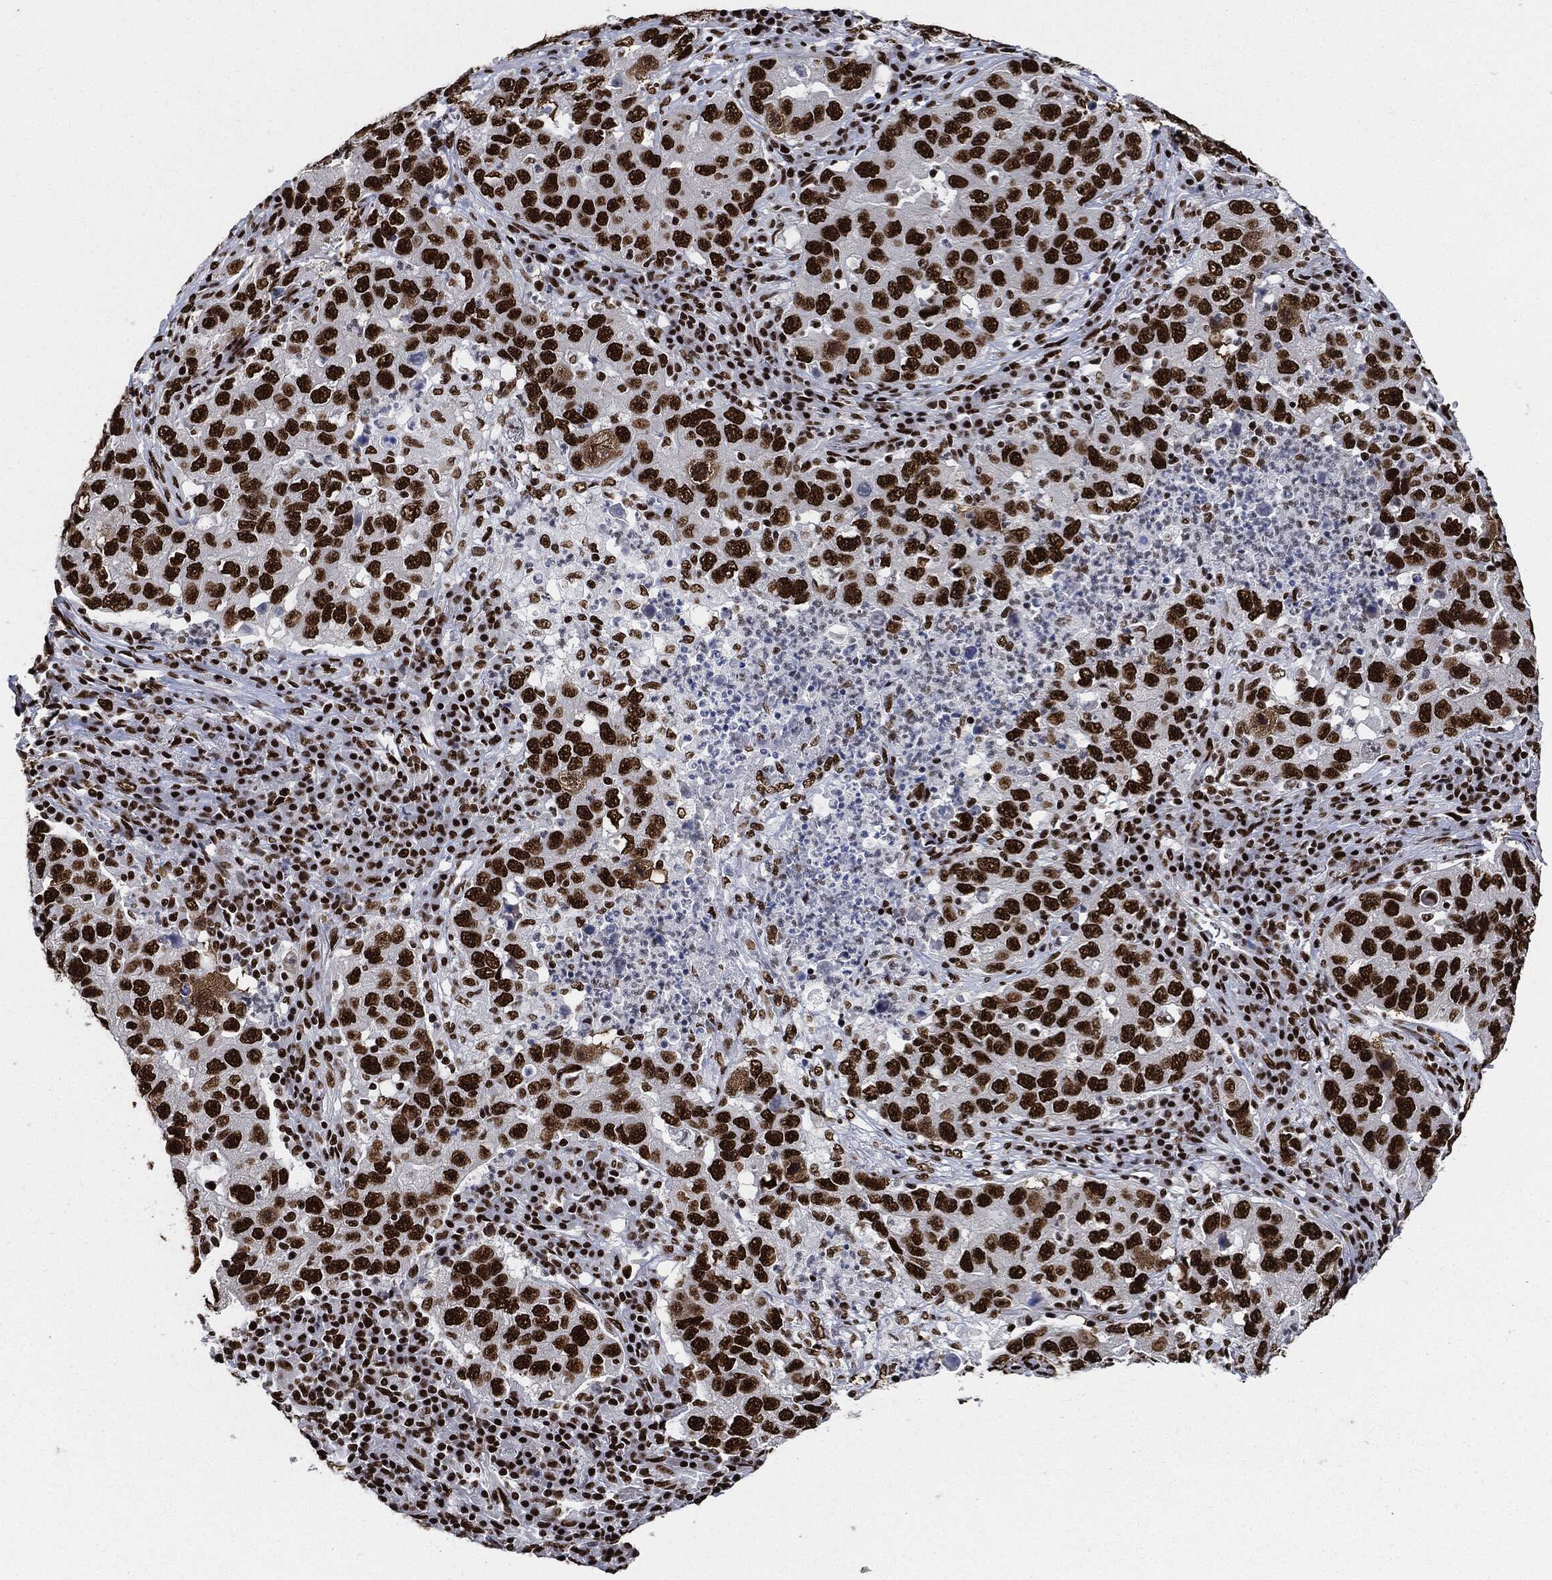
{"staining": {"intensity": "strong", "quantity": ">75%", "location": "nuclear"}, "tissue": "lung cancer", "cell_type": "Tumor cells", "image_type": "cancer", "snomed": [{"axis": "morphology", "description": "Adenocarcinoma, NOS"}, {"axis": "topography", "description": "Lung"}], "caption": "Immunohistochemical staining of human lung cancer reveals strong nuclear protein staining in about >75% of tumor cells. Using DAB (3,3'-diaminobenzidine) (brown) and hematoxylin (blue) stains, captured at high magnification using brightfield microscopy.", "gene": "RECQL", "patient": {"sex": "male", "age": 73}}